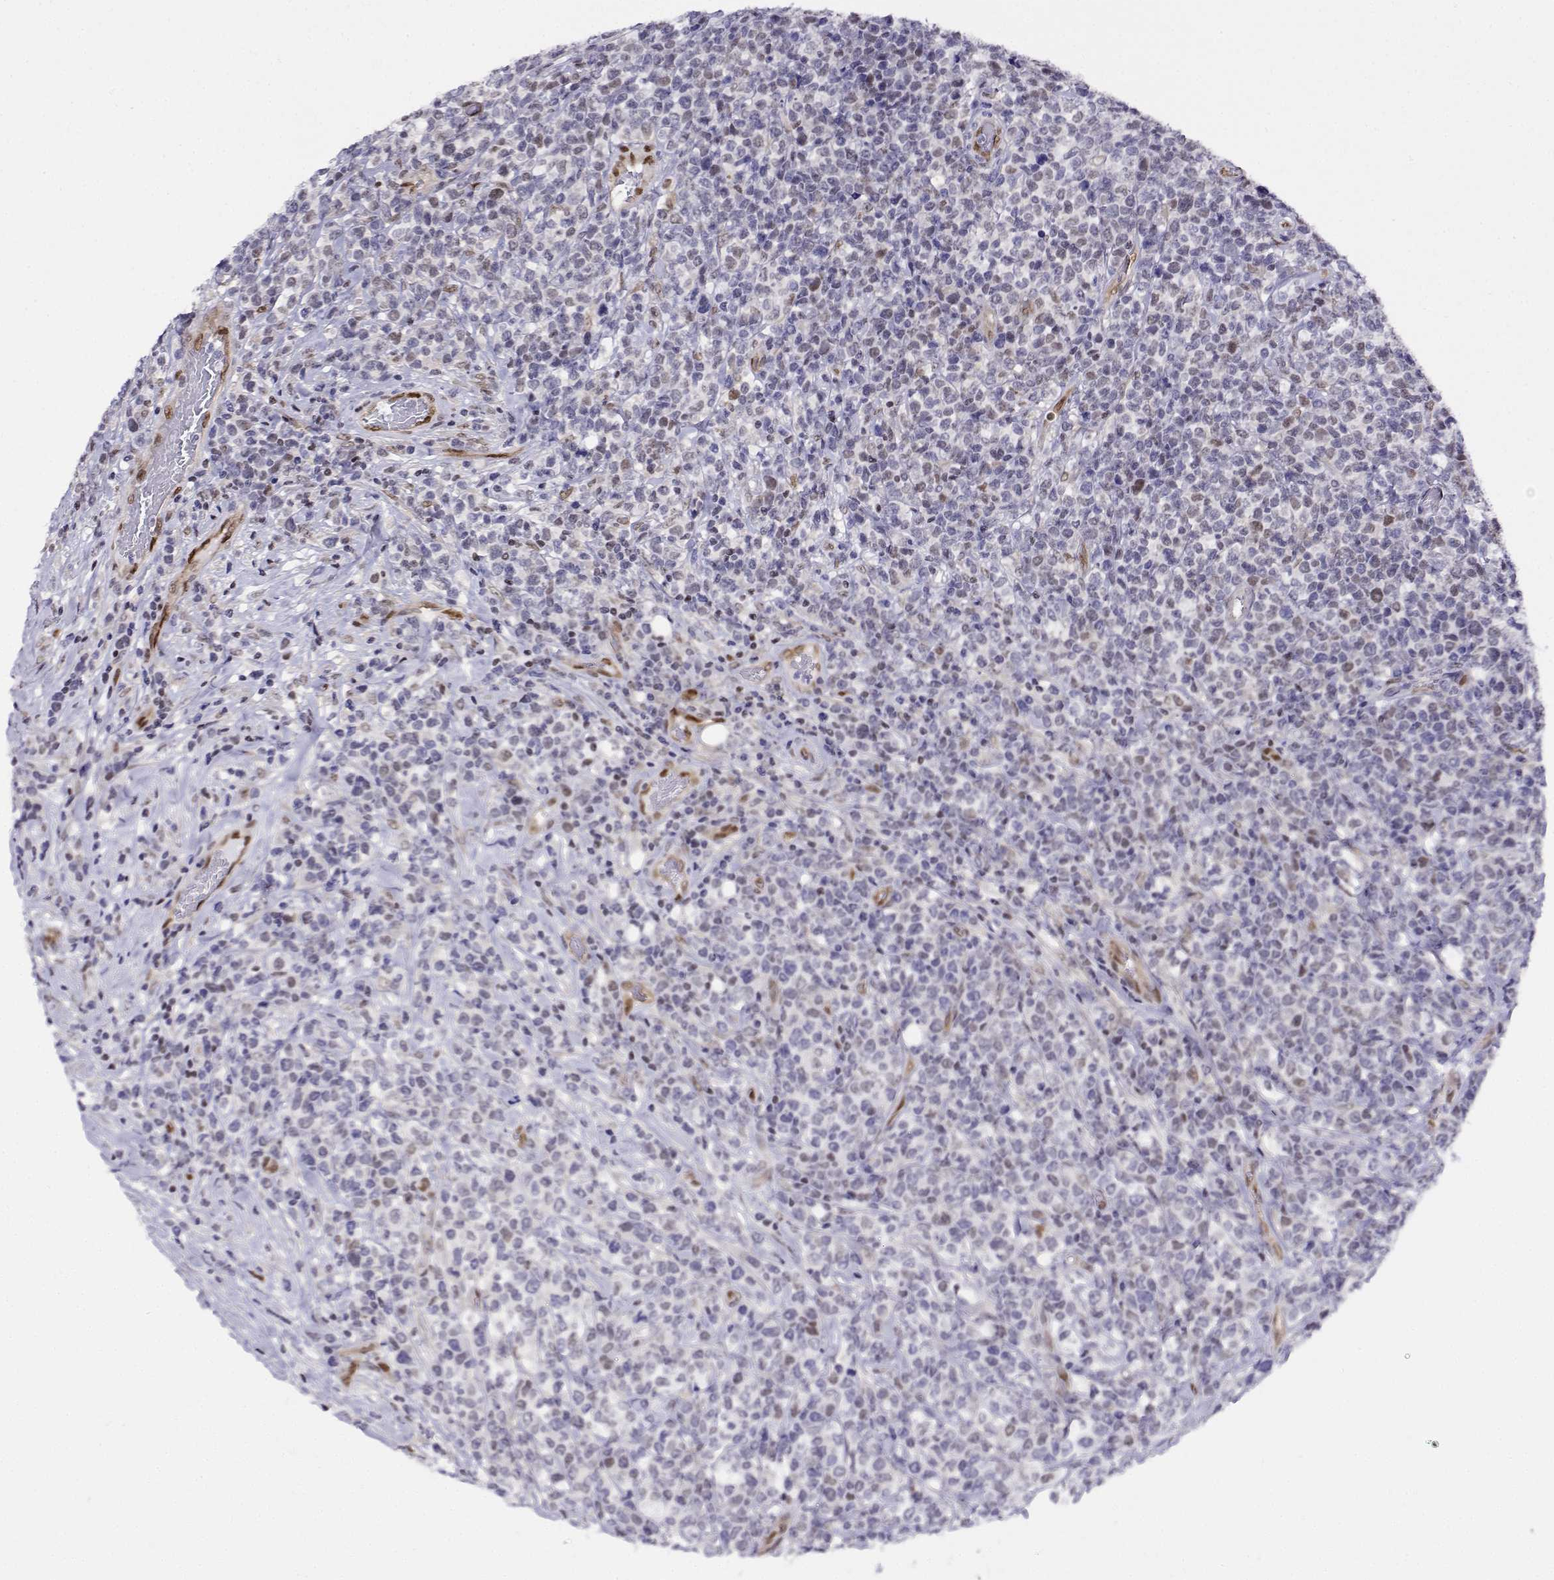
{"staining": {"intensity": "negative", "quantity": "none", "location": "none"}, "tissue": "lymphoma", "cell_type": "Tumor cells", "image_type": "cancer", "snomed": [{"axis": "morphology", "description": "Malignant lymphoma, non-Hodgkin's type, High grade"}, {"axis": "topography", "description": "Soft tissue"}], "caption": "High power microscopy micrograph of an IHC micrograph of high-grade malignant lymphoma, non-Hodgkin's type, revealing no significant positivity in tumor cells.", "gene": "ERF", "patient": {"sex": "female", "age": 56}}